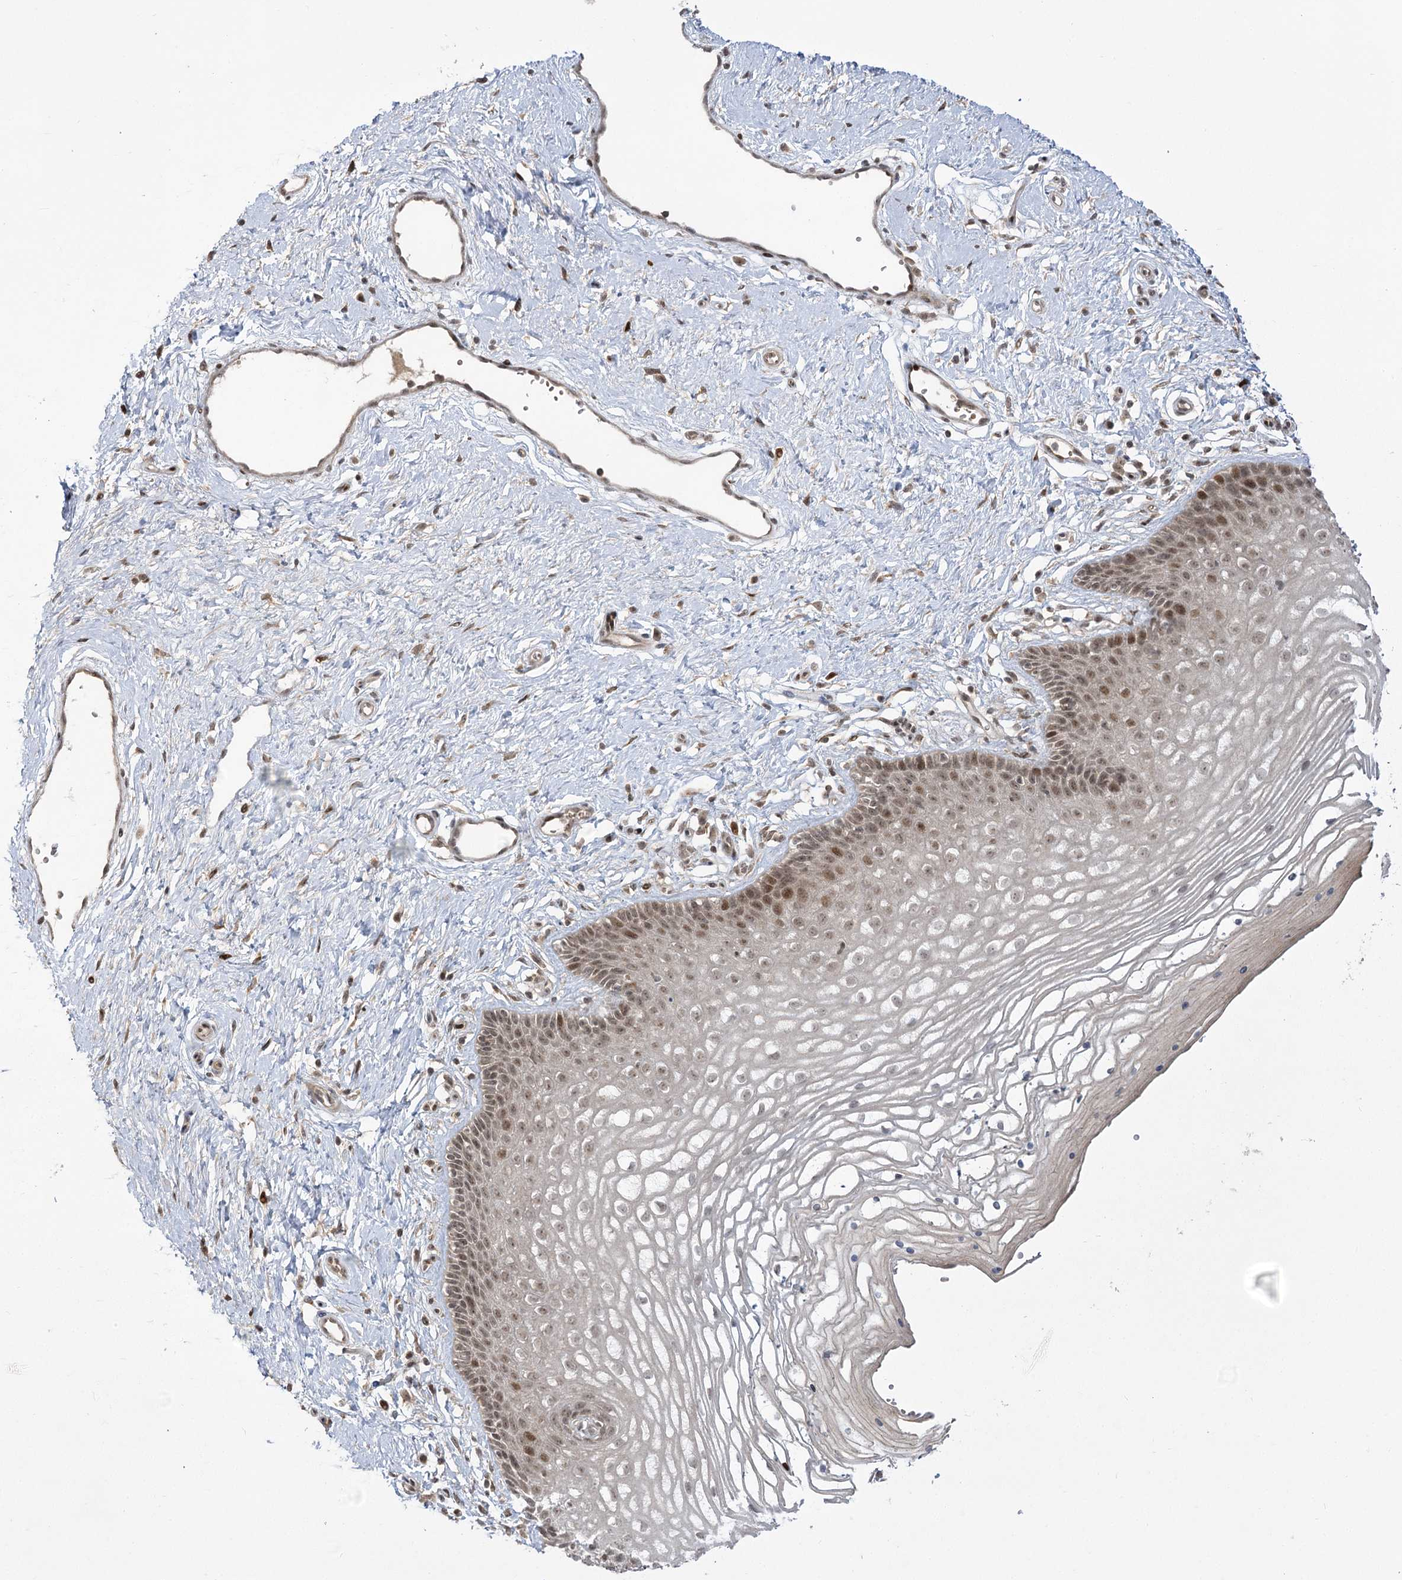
{"staining": {"intensity": "moderate", "quantity": "25%-75%", "location": "nuclear"}, "tissue": "vagina", "cell_type": "Squamous epithelial cells", "image_type": "normal", "snomed": [{"axis": "morphology", "description": "Normal tissue, NOS"}, {"axis": "topography", "description": "Vagina"}], "caption": "A high-resolution micrograph shows immunohistochemistry staining of unremarkable vagina, which shows moderate nuclear expression in approximately 25%-75% of squamous epithelial cells.", "gene": "HELQ", "patient": {"sex": "female", "age": 46}}